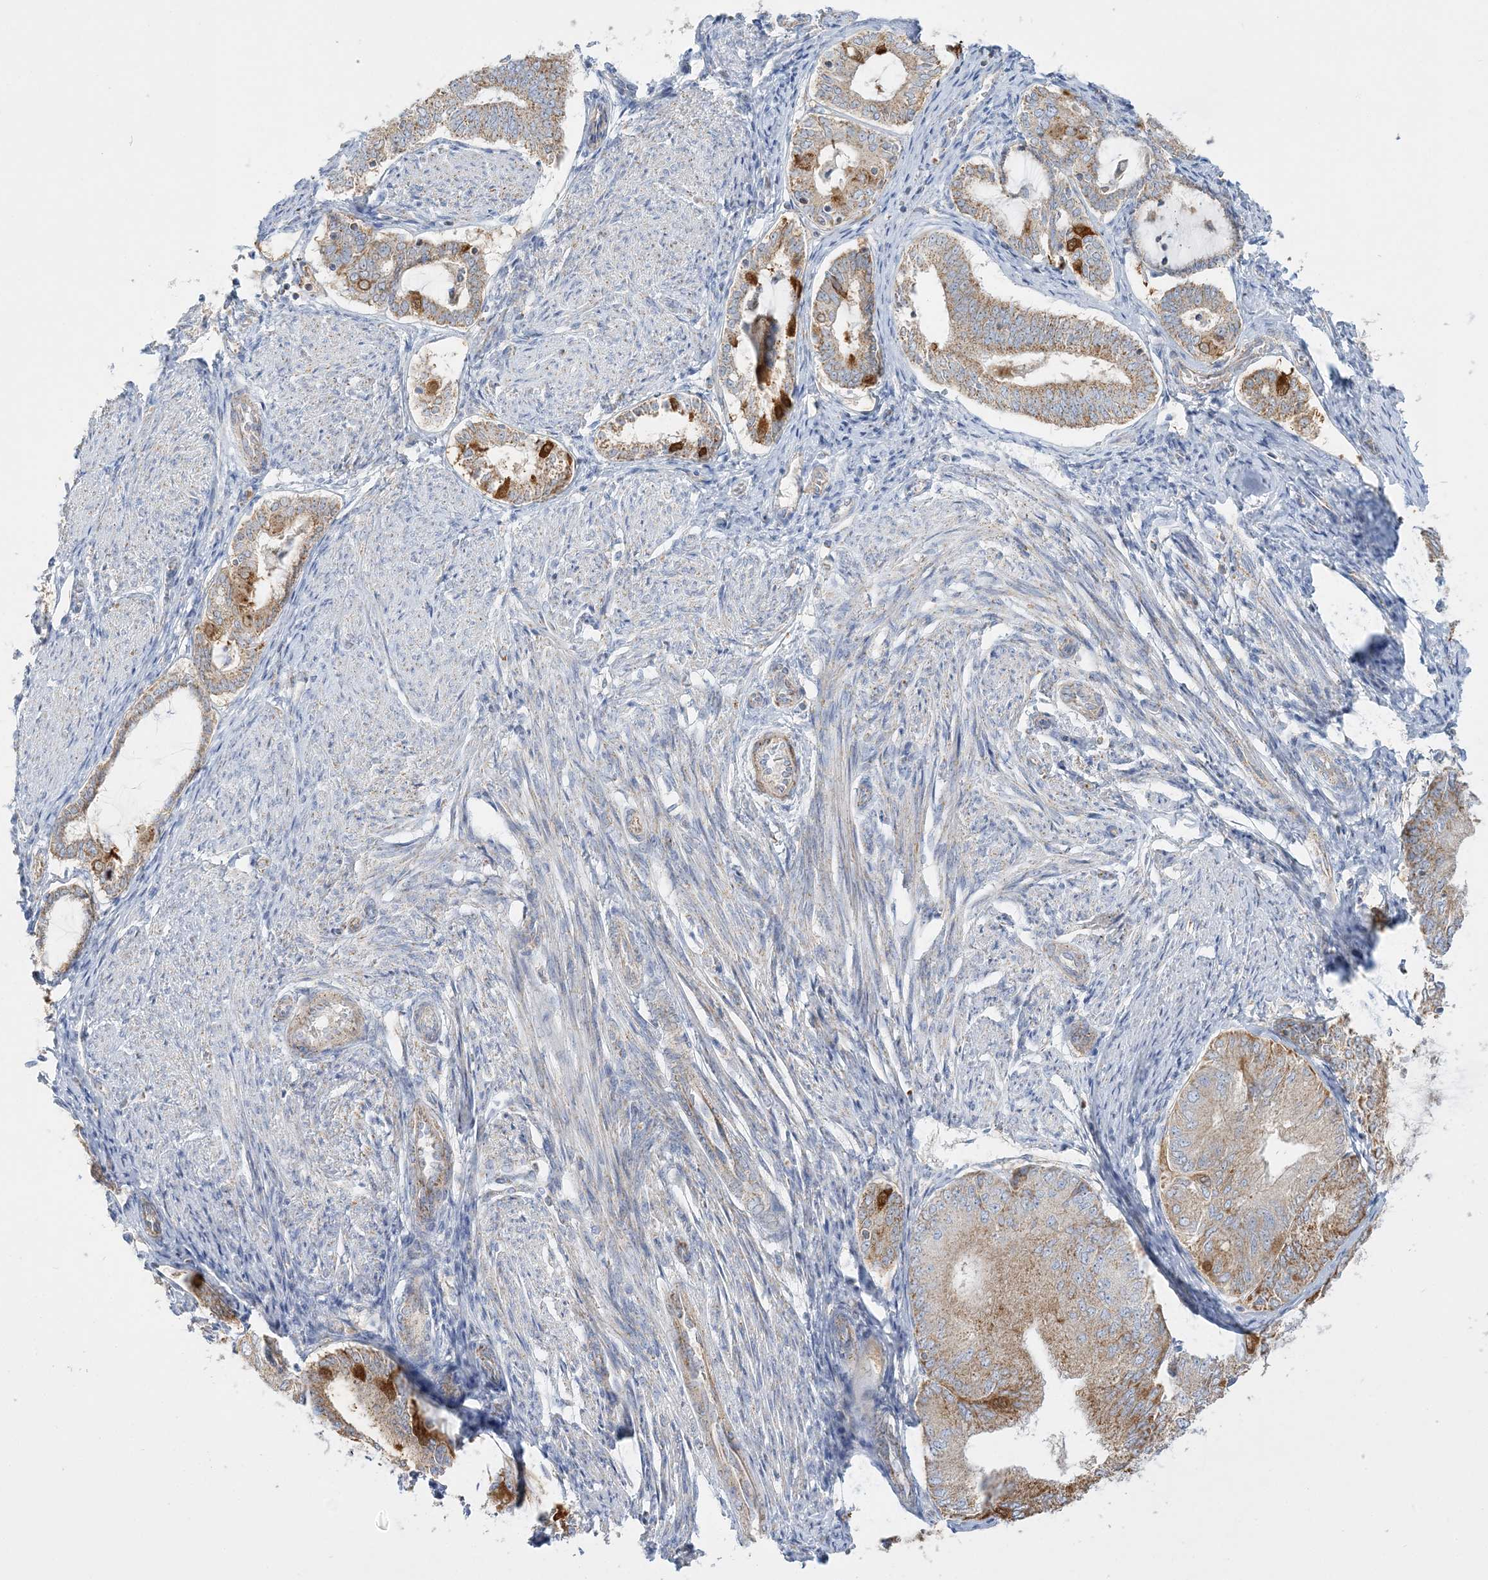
{"staining": {"intensity": "moderate", "quantity": ">75%", "location": "cytoplasmic/membranous"}, "tissue": "endometrial cancer", "cell_type": "Tumor cells", "image_type": "cancer", "snomed": [{"axis": "morphology", "description": "Adenocarcinoma, NOS"}, {"axis": "topography", "description": "Endometrium"}], "caption": "Protein staining demonstrates moderate cytoplasmic/membranous staining in approximately >75% of tumor cells in adenocarcinoma (endometrial).", "gene": "TBC1D14", "patient": {"sex": "female", "age": 81}}